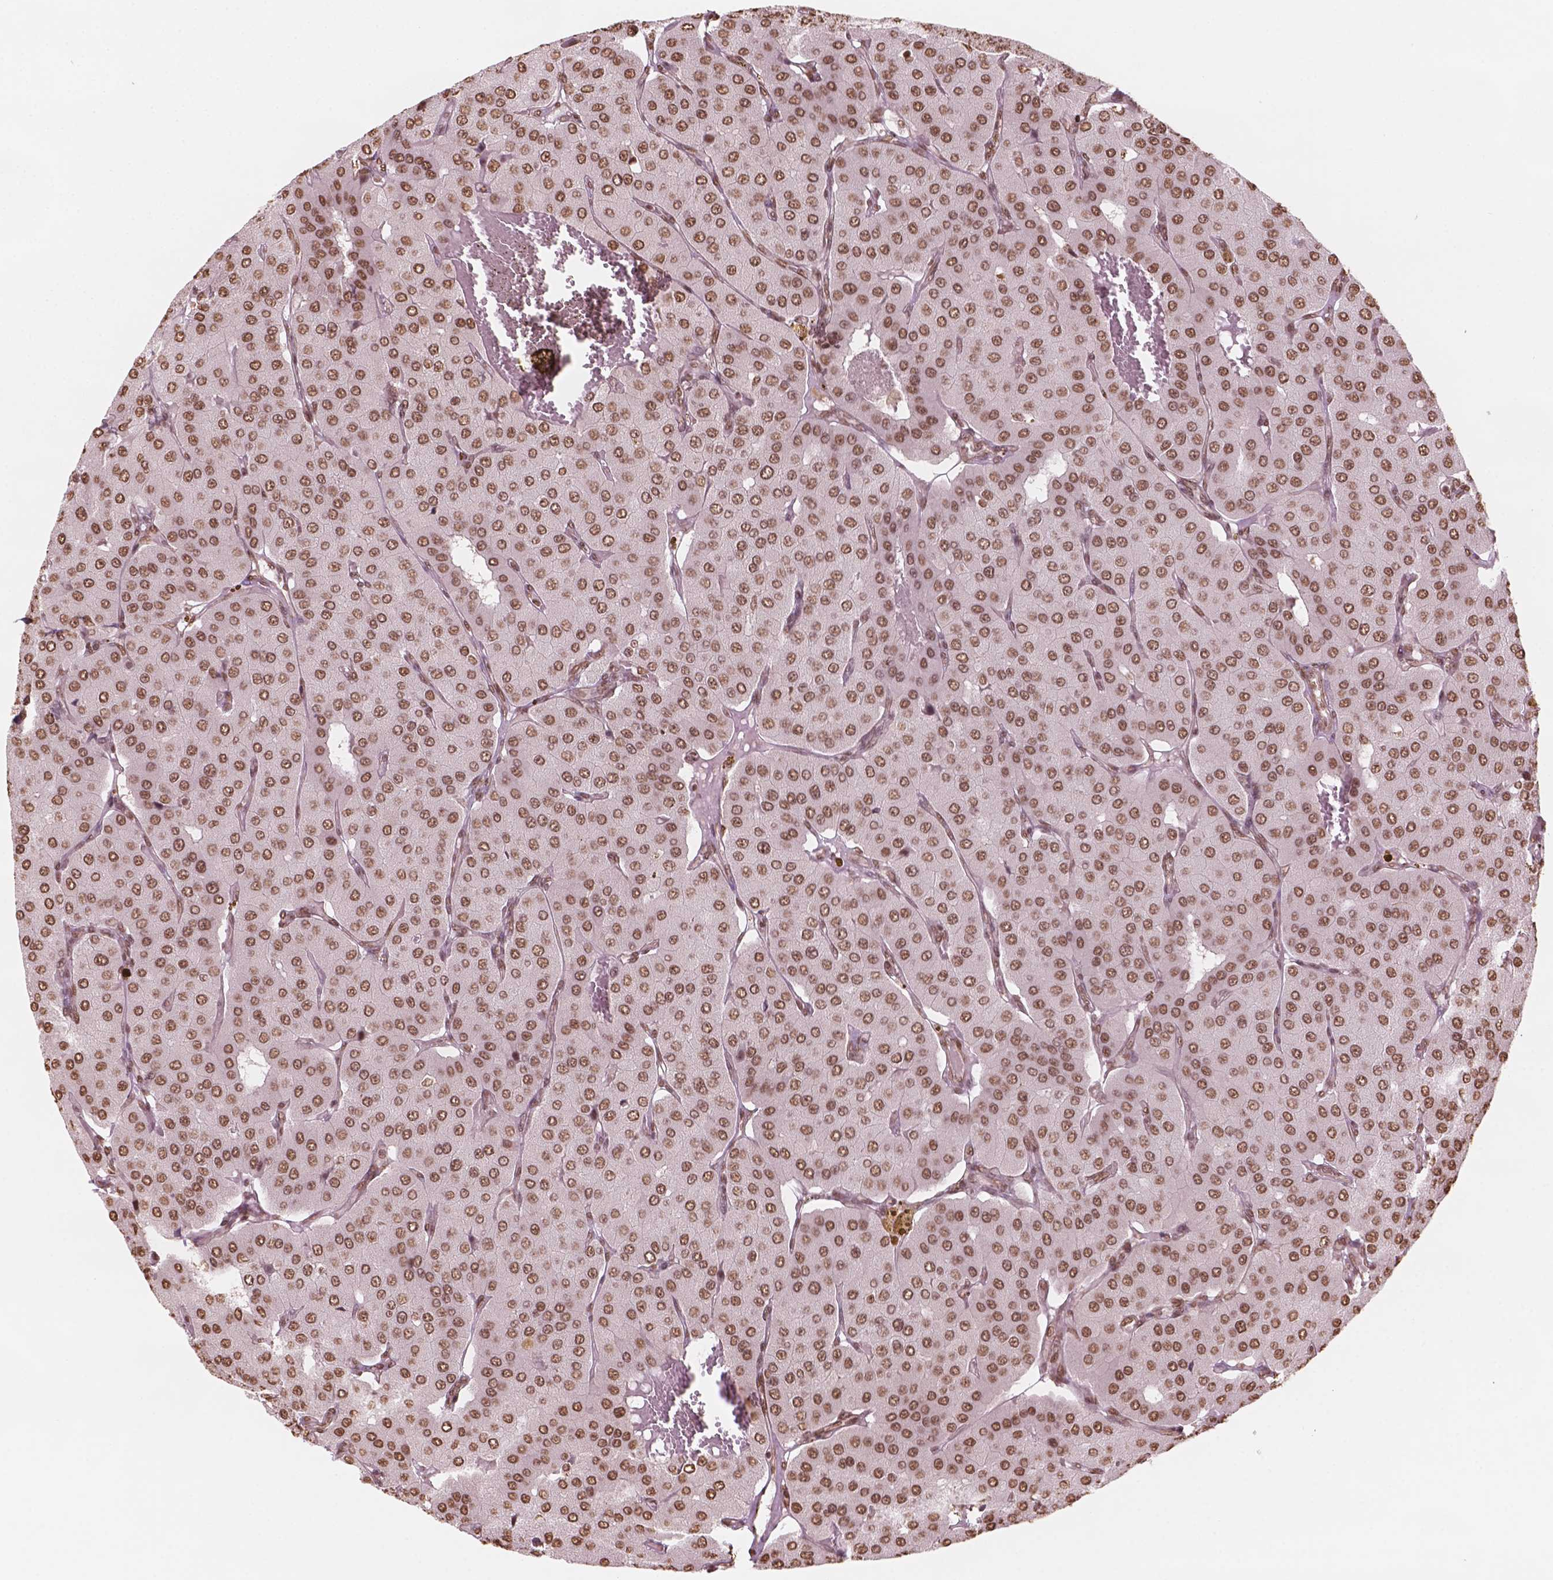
{"staining": {"intensity": "moderate", "quantity": ">75%", "location": "nuclear"}, "tissue": "parathyroid gland", "cell_type": "Glandular cells", "image_type": "normal", "snomed": [{"axis": "morphology", "description": "Normal tissue, NOS"}, {"axis": "morphology", "description": "Adenoma, NOS"}, {"axis": "topography", "description": "Parathyroid gland"}], "caption": "The immunohistochemical stain shows moderate nuclear staining in glandular cells of normal parathyroid gland.", "gene": "GTF3C5", "patient": {"sex": "female", "age": 86}}